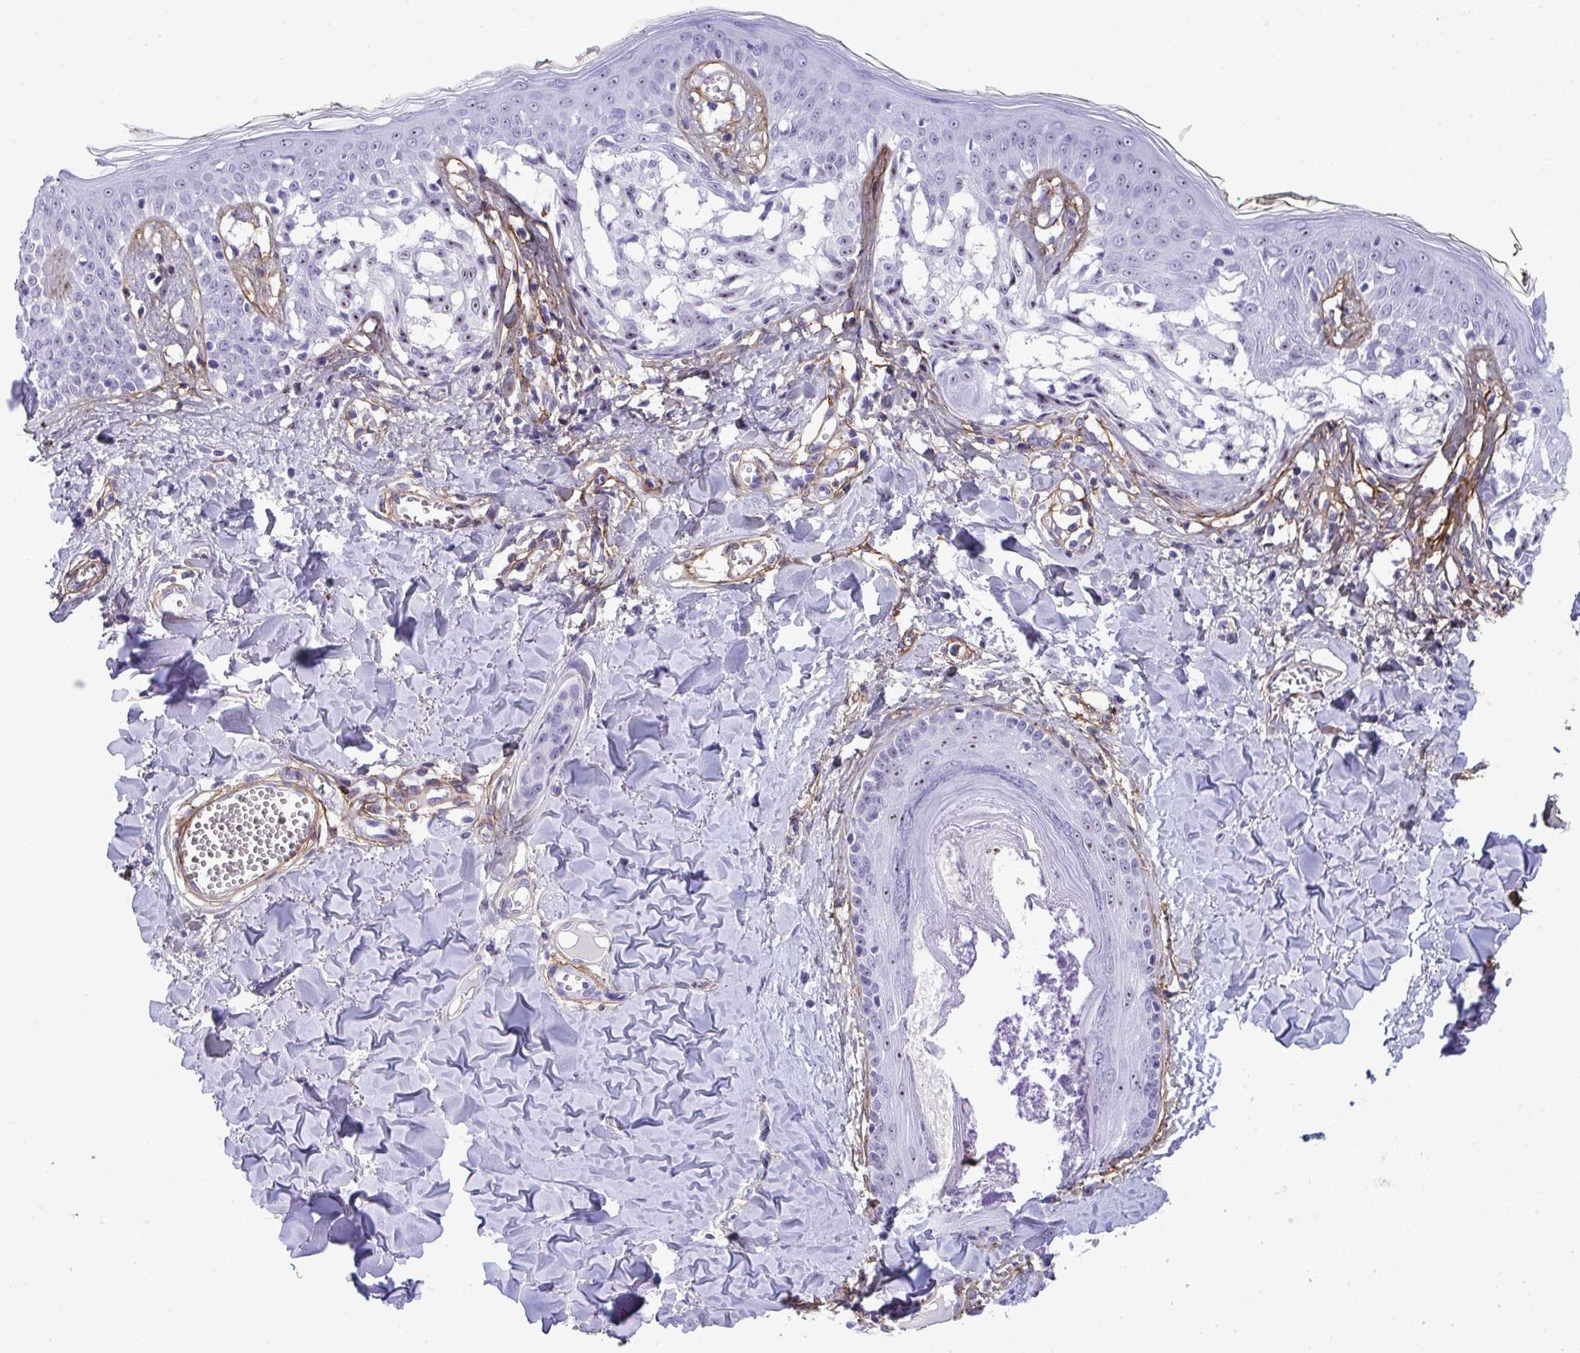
{"staining": {"intensity": "moderate", "quantity": "25%-75%", "location": "nuclear"}, "tissue": "melanoma", "cell_type": "Tumor cells", "image_type": "cancer", "snomed": [{"axis": "morphology", "description": "Malignant melanoma, NOS"}, {"axis": "topography", "description": "Skin"}], "caption": "Moderate nuclear protein staining is appreciated in about 25%-75% of tumor cells in melanoma.", "gene": "LHFPL6", "patient": {"sex": "female", "age": 43}}